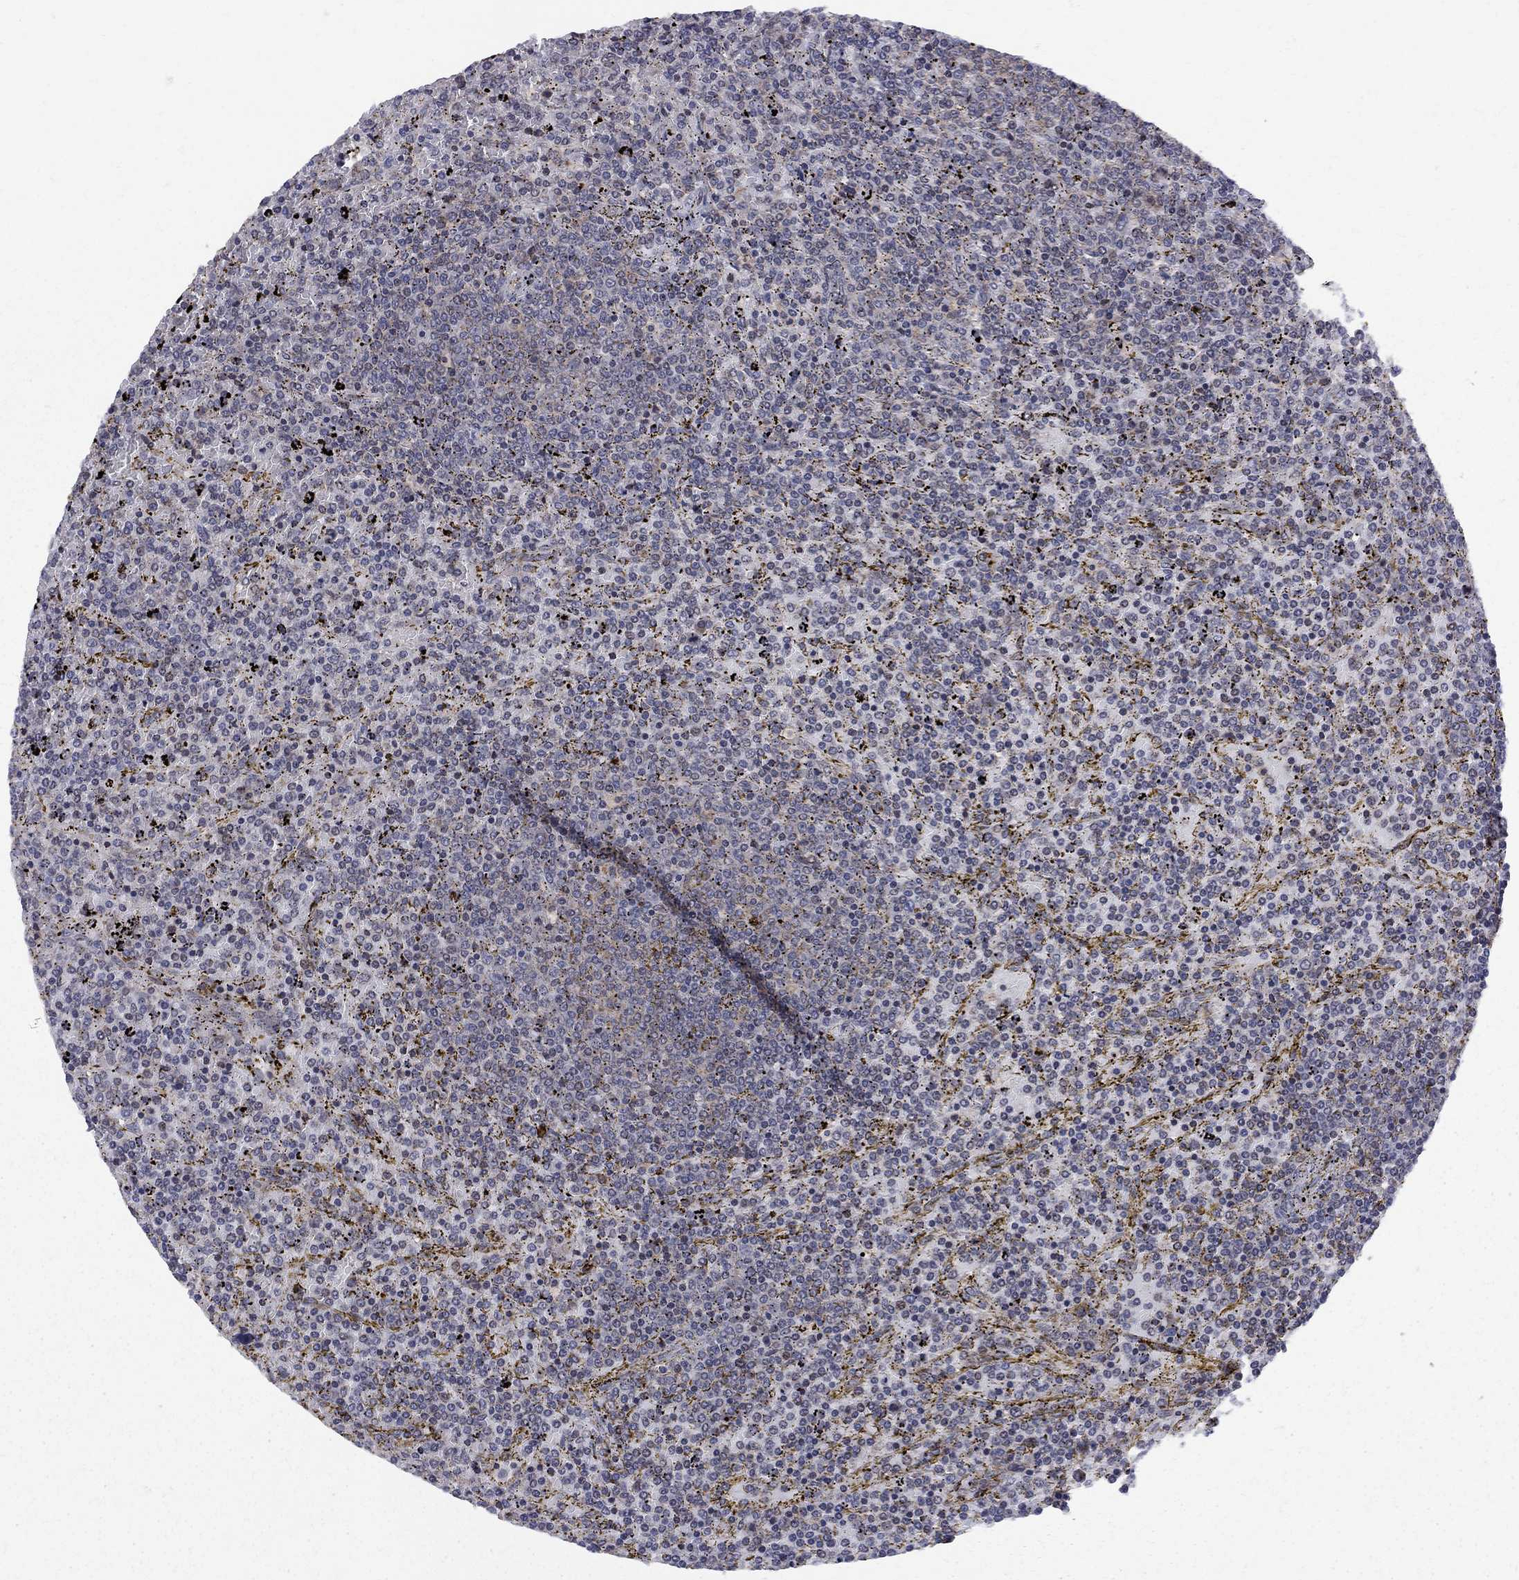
{"staining": {"intensity": "negative", "quantity": "none", "location": "none"}, "tissue": "lymphoma", "cell_type": "Tumor cells", "image_type": "cancer", "snomed": [{"axis": "morphology", "description": "Malignant lymphoma, non-Hodgkin's type, Low grade"}, {"axis": "topography", "description": "Spleen"}], "caption": "This is an immunohistochemistry (IHC) histopathology image of malignant lymphoma, non-Hodgkin's type (low-grade). There is no staining in tumor cells.", "gene": "CNOT11", "patient": {"sex": "female", "age": 77}}